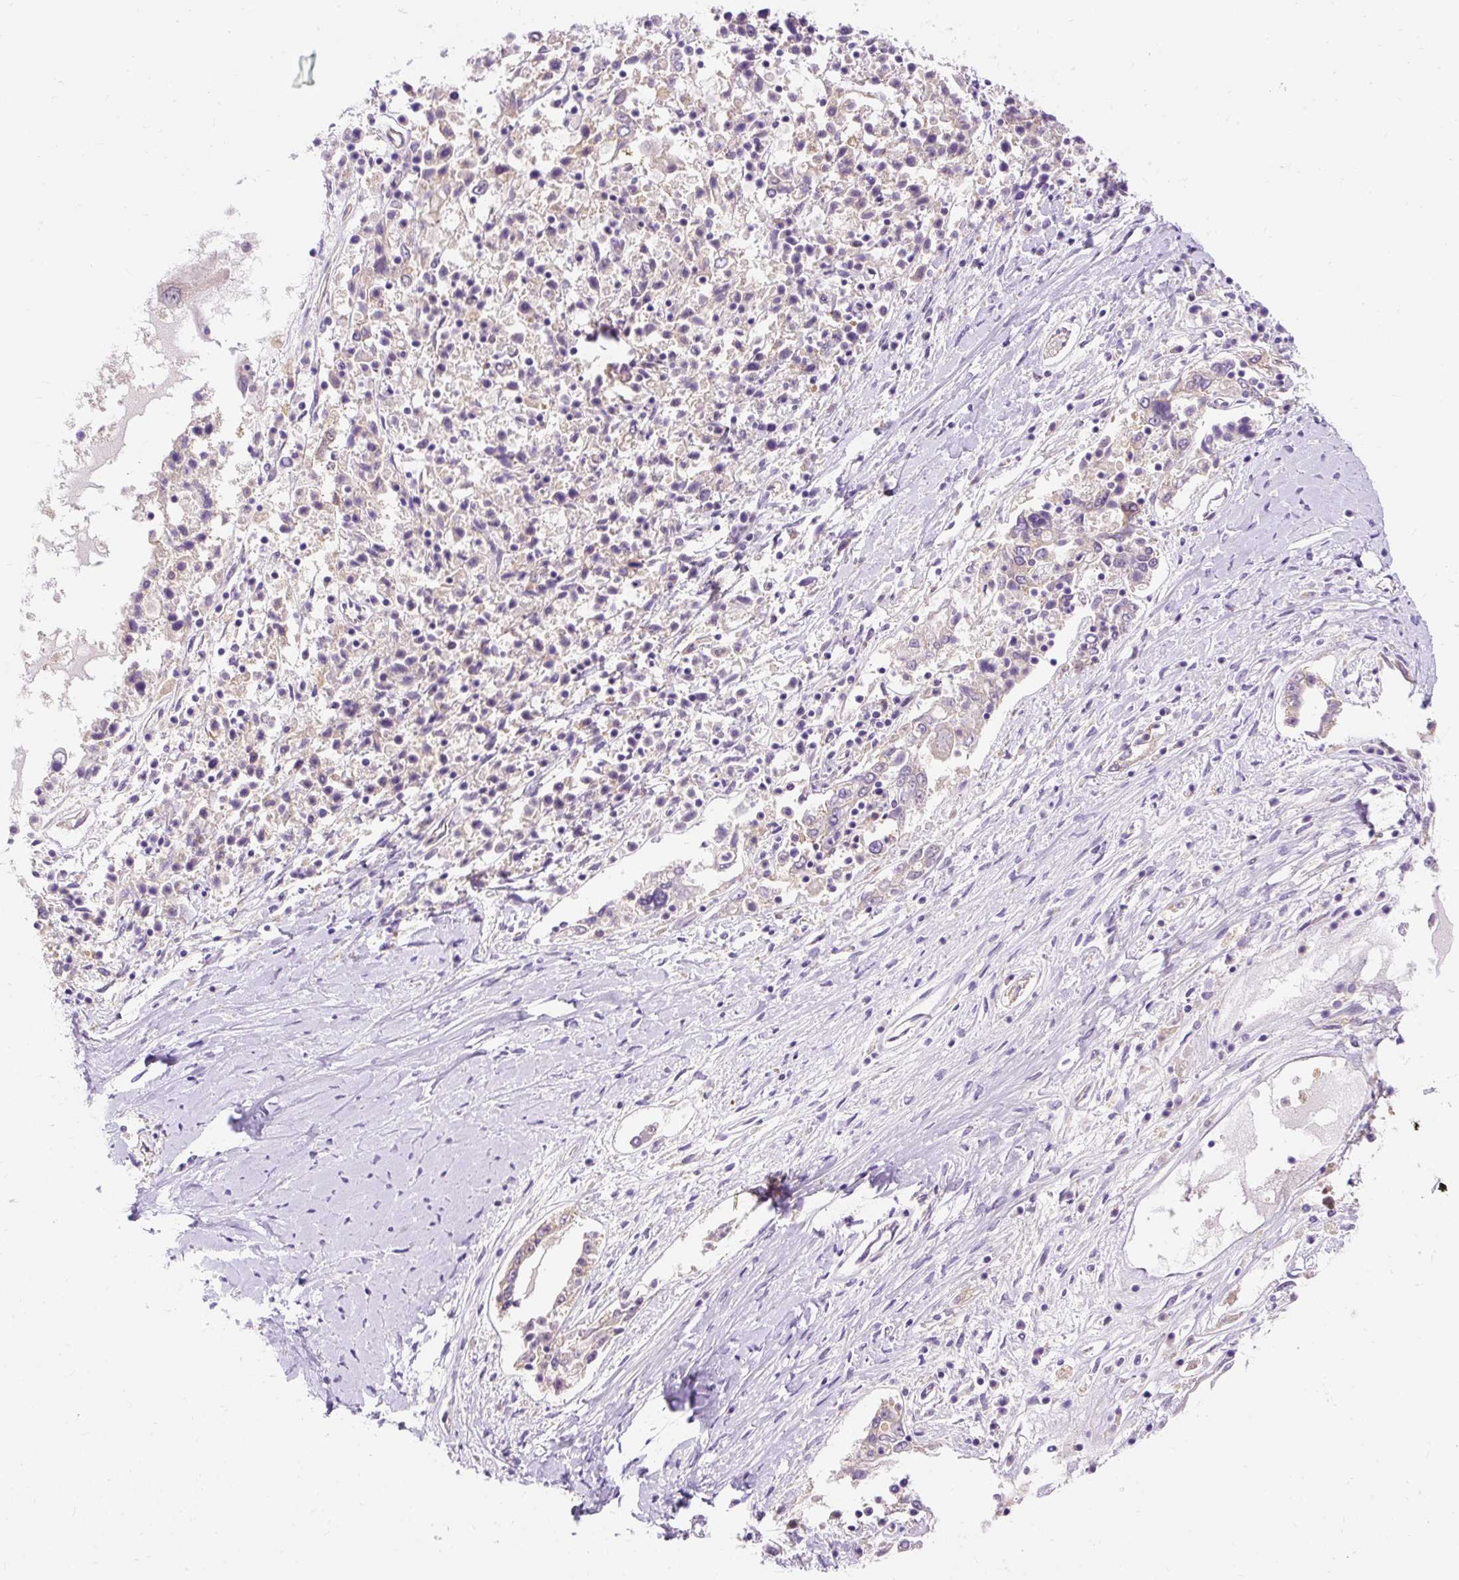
{"staining": {"intensity": "negative", "quantity": "none", "location": "none"}, "tissue": "ovarian cancer", "cell_type": "Tumor cells", "image_type": "cancer", "snomed": [{"axis": "morphology", "description": "Carcinoma, endometroid"}, {"axis": "topography", "description": "Ovary"}], "caption": "Immunohistochemical staining of ovarian cancer exhibits no significant positivity in tumor cells.", "gene": "OR4K15", "patient": {"sex": "female", "age": 62}}